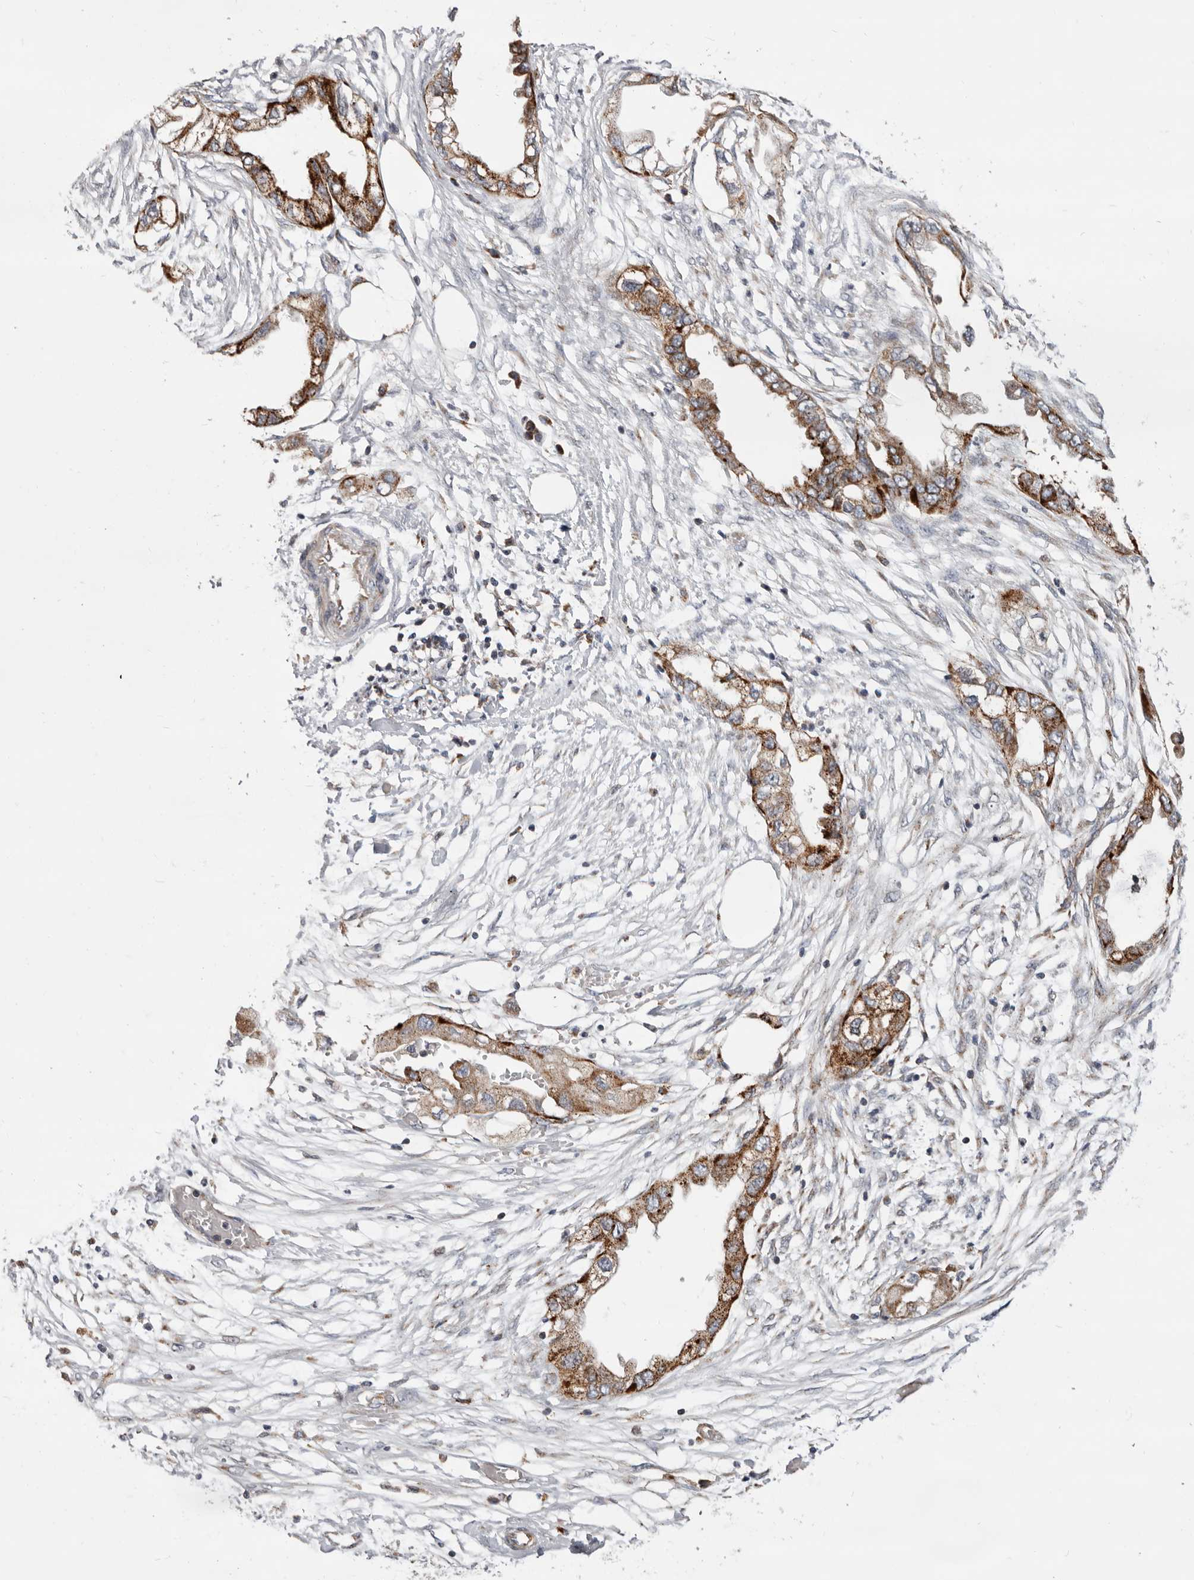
{"staining": {"intensity": "moderate", "quantity": ">75%", "location": "cytoplasmic/membranous"}, "tissue": "endometrial cancer", "cell_type": "Tumor cells", "image_type": "cancer", "snomed": [{"axis": "morphology", "description": "Adenocarcinoma, NOS"}, {"axis": "morphology", "description": "Adenocarcinoma, metastatic, NOS"}, {"axis": "topography", "description": "Adipose tissue"}, {"axis": "topography", "description": "Endometrium"}], "caption": "This histopathology image reveals immunohistochemistry (IHC) staining of human endometrial cancer, with medium moderate cytoplasmic/membranous expression in approximately >75% of tumor cells.", "gene": "TOR3A", "patient": {"sex": "female", "age": 67}}